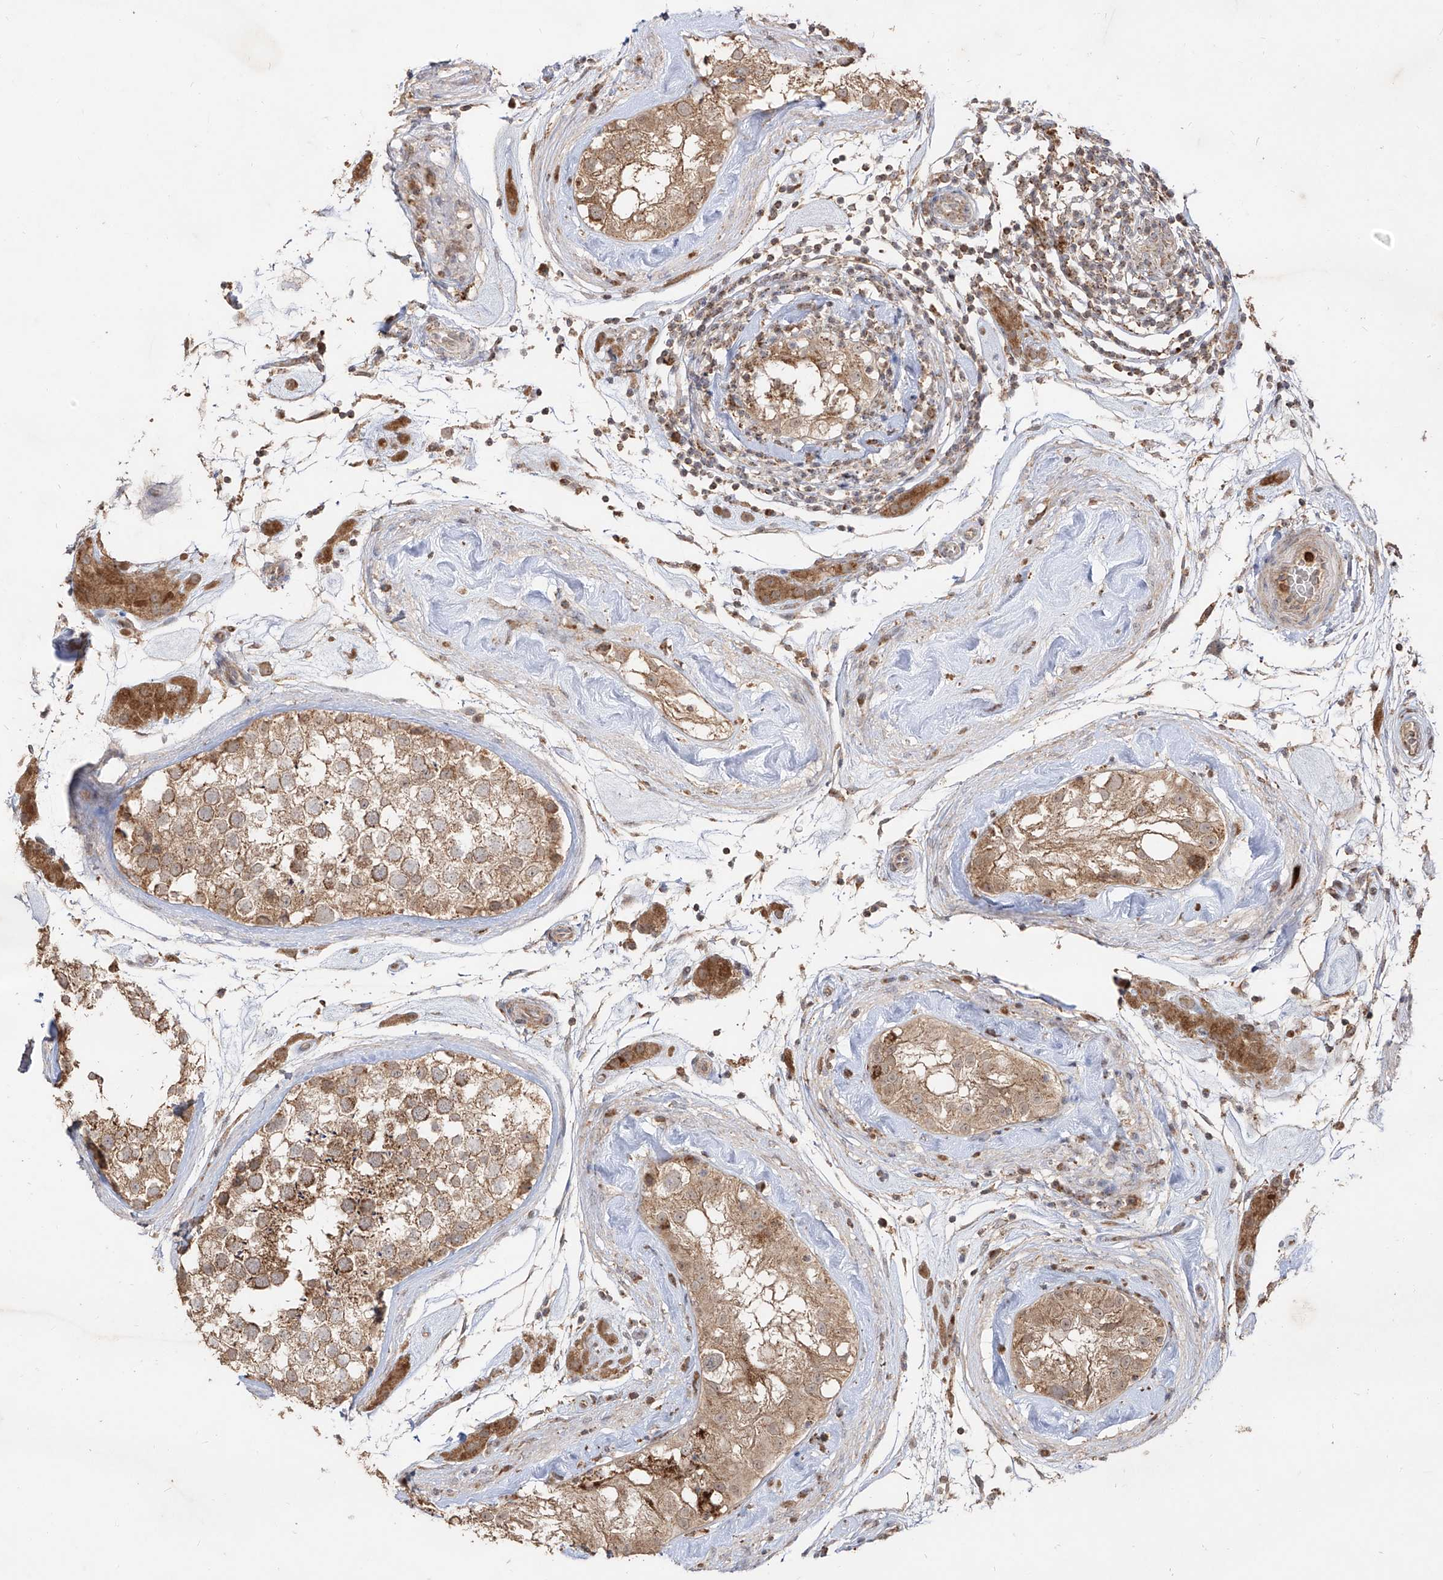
{"staining": {"intensity": "moderate", "quantity": ">75%", "location": "cytoplasmic/membranous"}, "tissue": "testis", "cell_type": "Cells in seminiferous ducts", "image_type": "normal", "snomed": [{"axis": "morphology", "description": "Normal tissue, NOS"}, {"axis": "topography", "description": "Testis"}], "caption": "IHC of unremarkable human testis shows medium levels of moderate cytoplasmic/membranous staining in about >75% of cells in seminiferous ducts.", "gene": "AIM2", "patient": {"sex": "male", "age": 46}}